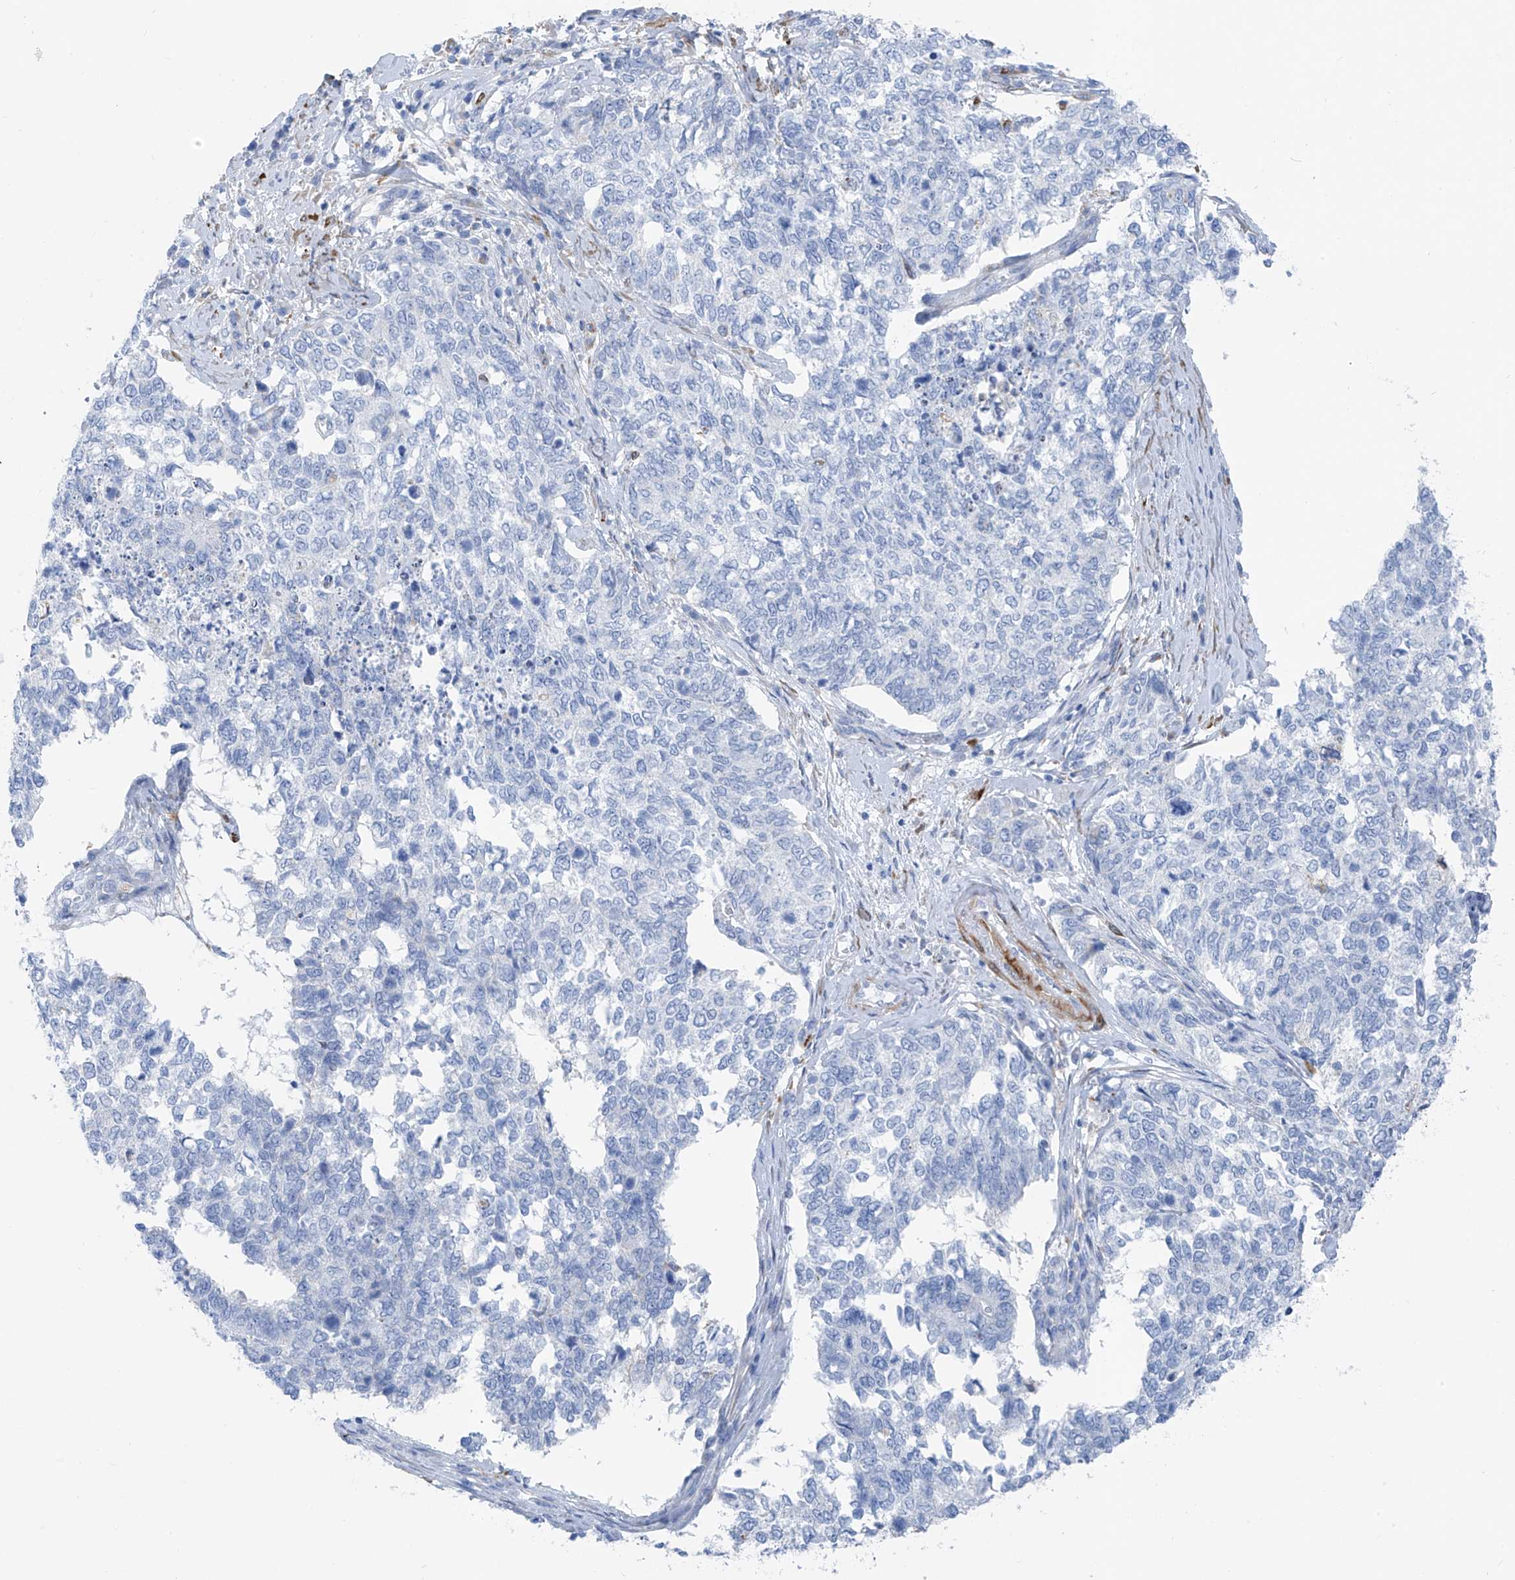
{"staining": {"intensity": "negative", "quantity": "none", "location": "none"}, "tissue": "cervical cancer", "cell_type": "Tumor cells", "image_type": "cancer", "snomed": [{"axis": "morphology", "description": "Squamous cell carcinoma, NOS"}, {"axis": "topography", "description": "Cervix"}], "caption": "High magnification brightfield microscopy of cervical squamous cell carcinoma stained with DAB (3,3'-diaminobenzidine) (brown) and counterstained with hematoxylin (blue): tumor cells show no significant staining.", "gene": "GLMP", "patient": {"sex": "female", "age": 63}}